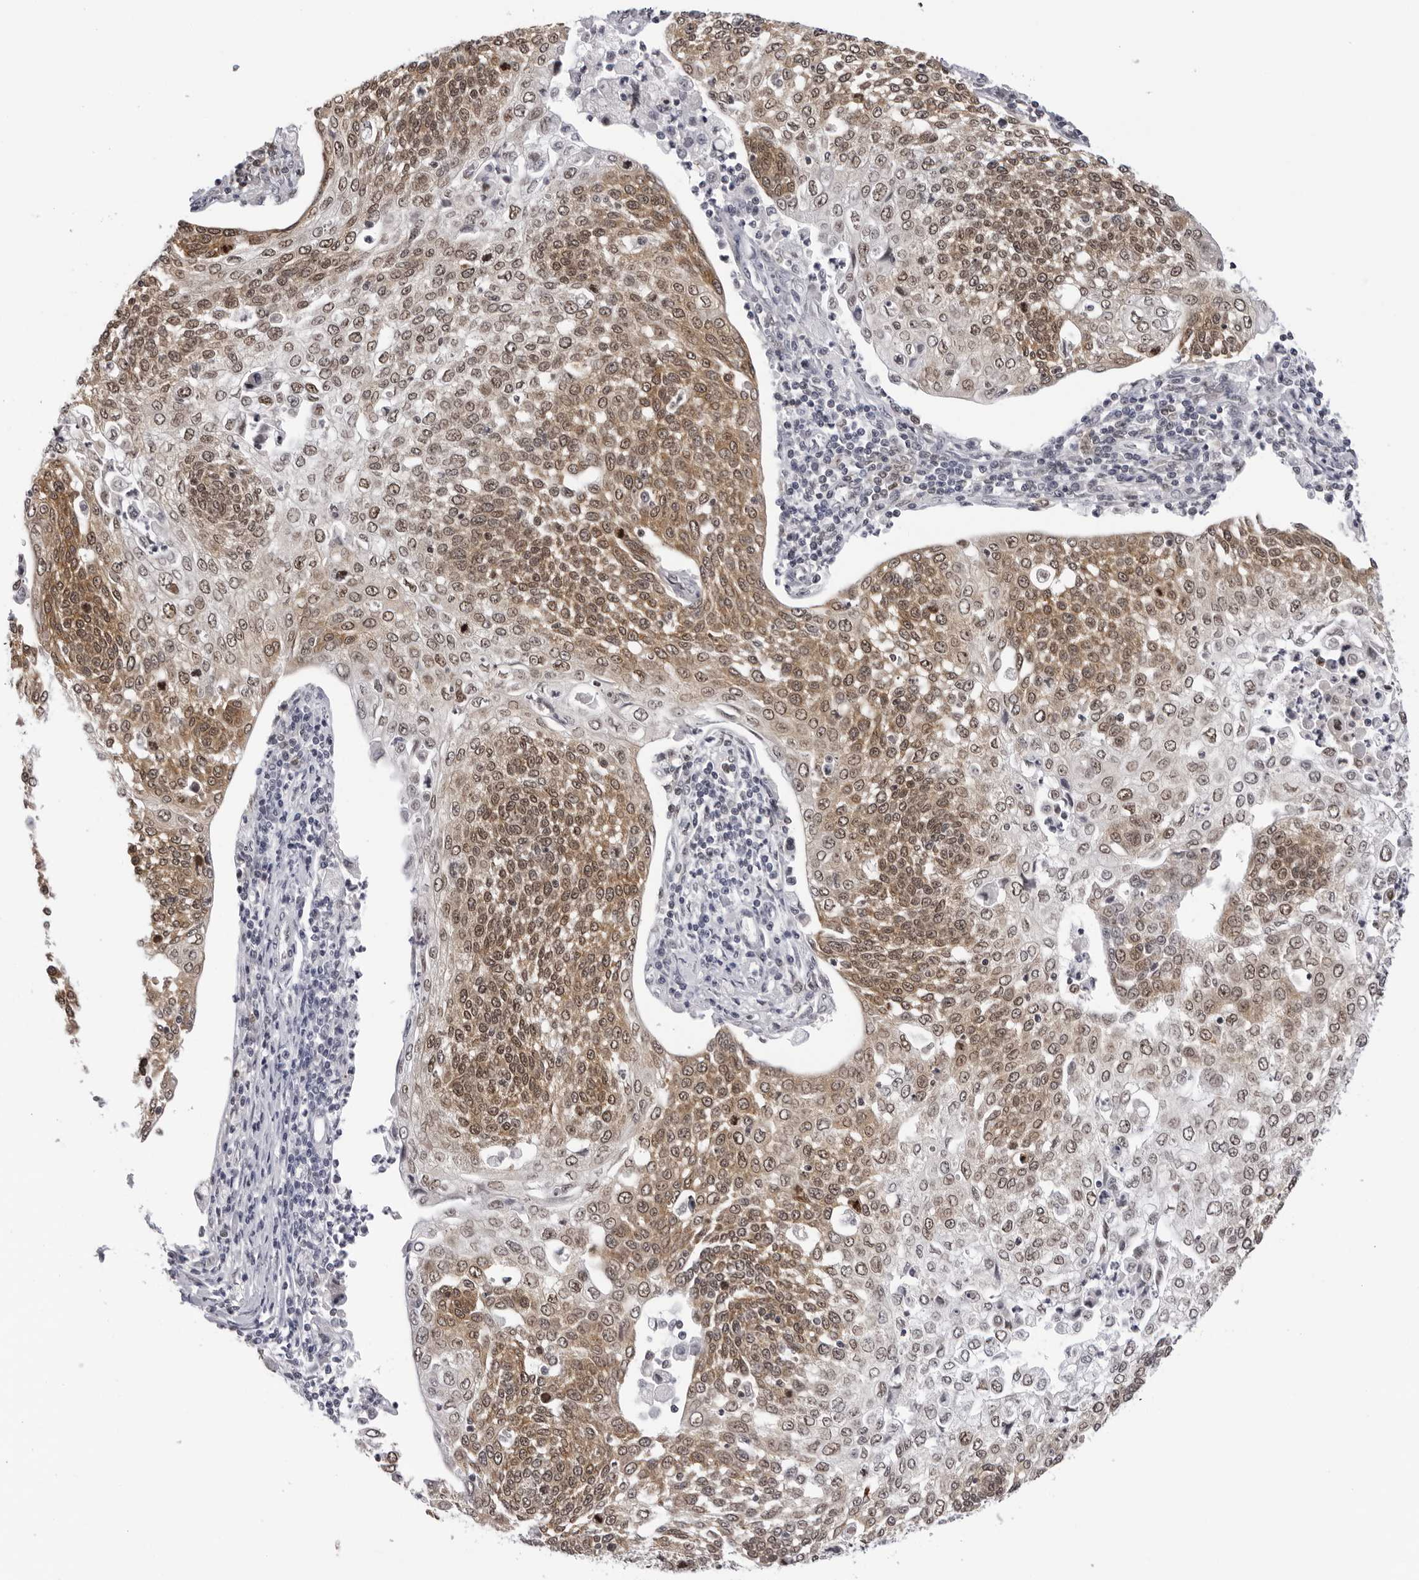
{"staining": {"intensity": "moderate", "quantity": ">75%", "location": "cytoplasmic/membranous,nuclear"}, "tissue": "cervical cancer", "cell_type": "Tumor cells", "image_type": "cancer", "snomed": [{"axis": "morphology", "description": "Squamous cell carcinoma, NOS"}, {"axis": "topography", "description": "Cervix"}], "caption": "Squamous cell carcinoma (cervical) stained with a protein marker shows moderate staining in tumor cells.", "gene": "WDR77", "patient": {"sex": "female", "age": 34}}